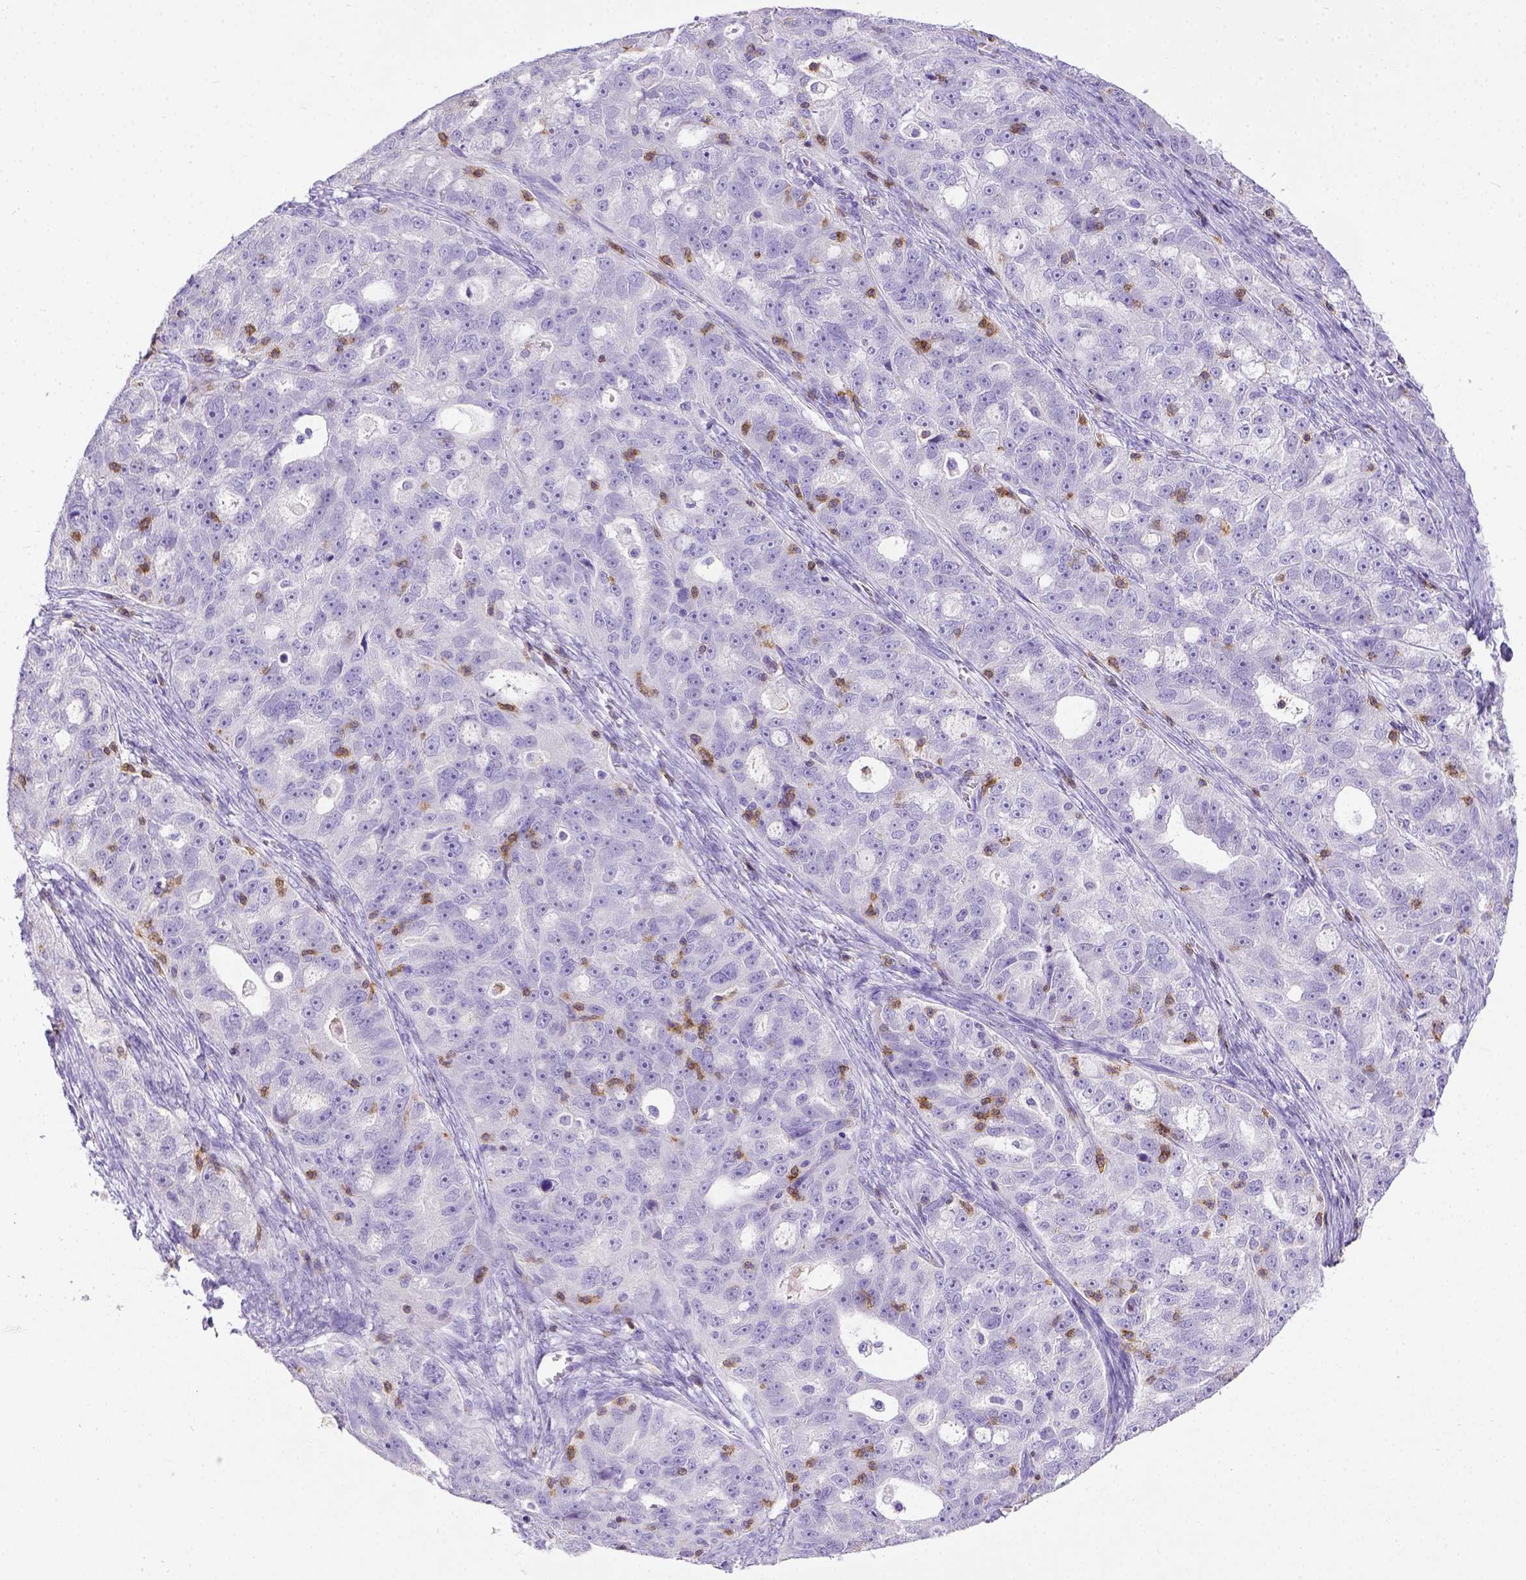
{"staining": {"intensity": "negative", "quantity": "none", "location": "none"}, "tissue": "ovarian cancer", "cell_type": "Tumor cells", "image_type": "cancer", "snomed": [{"axis": "morphology", "description": "Cystadenocarcinoma, serous, NOS"}, {"axis": "topography", "description": "Ovary"}], "caption": "IHC histopathology image of human ovarian cancer stained for a protein (brown), which shows no staining in tumor cells.", "gene": "CD3E", "patient": {"sex": "female", "age": 51}}